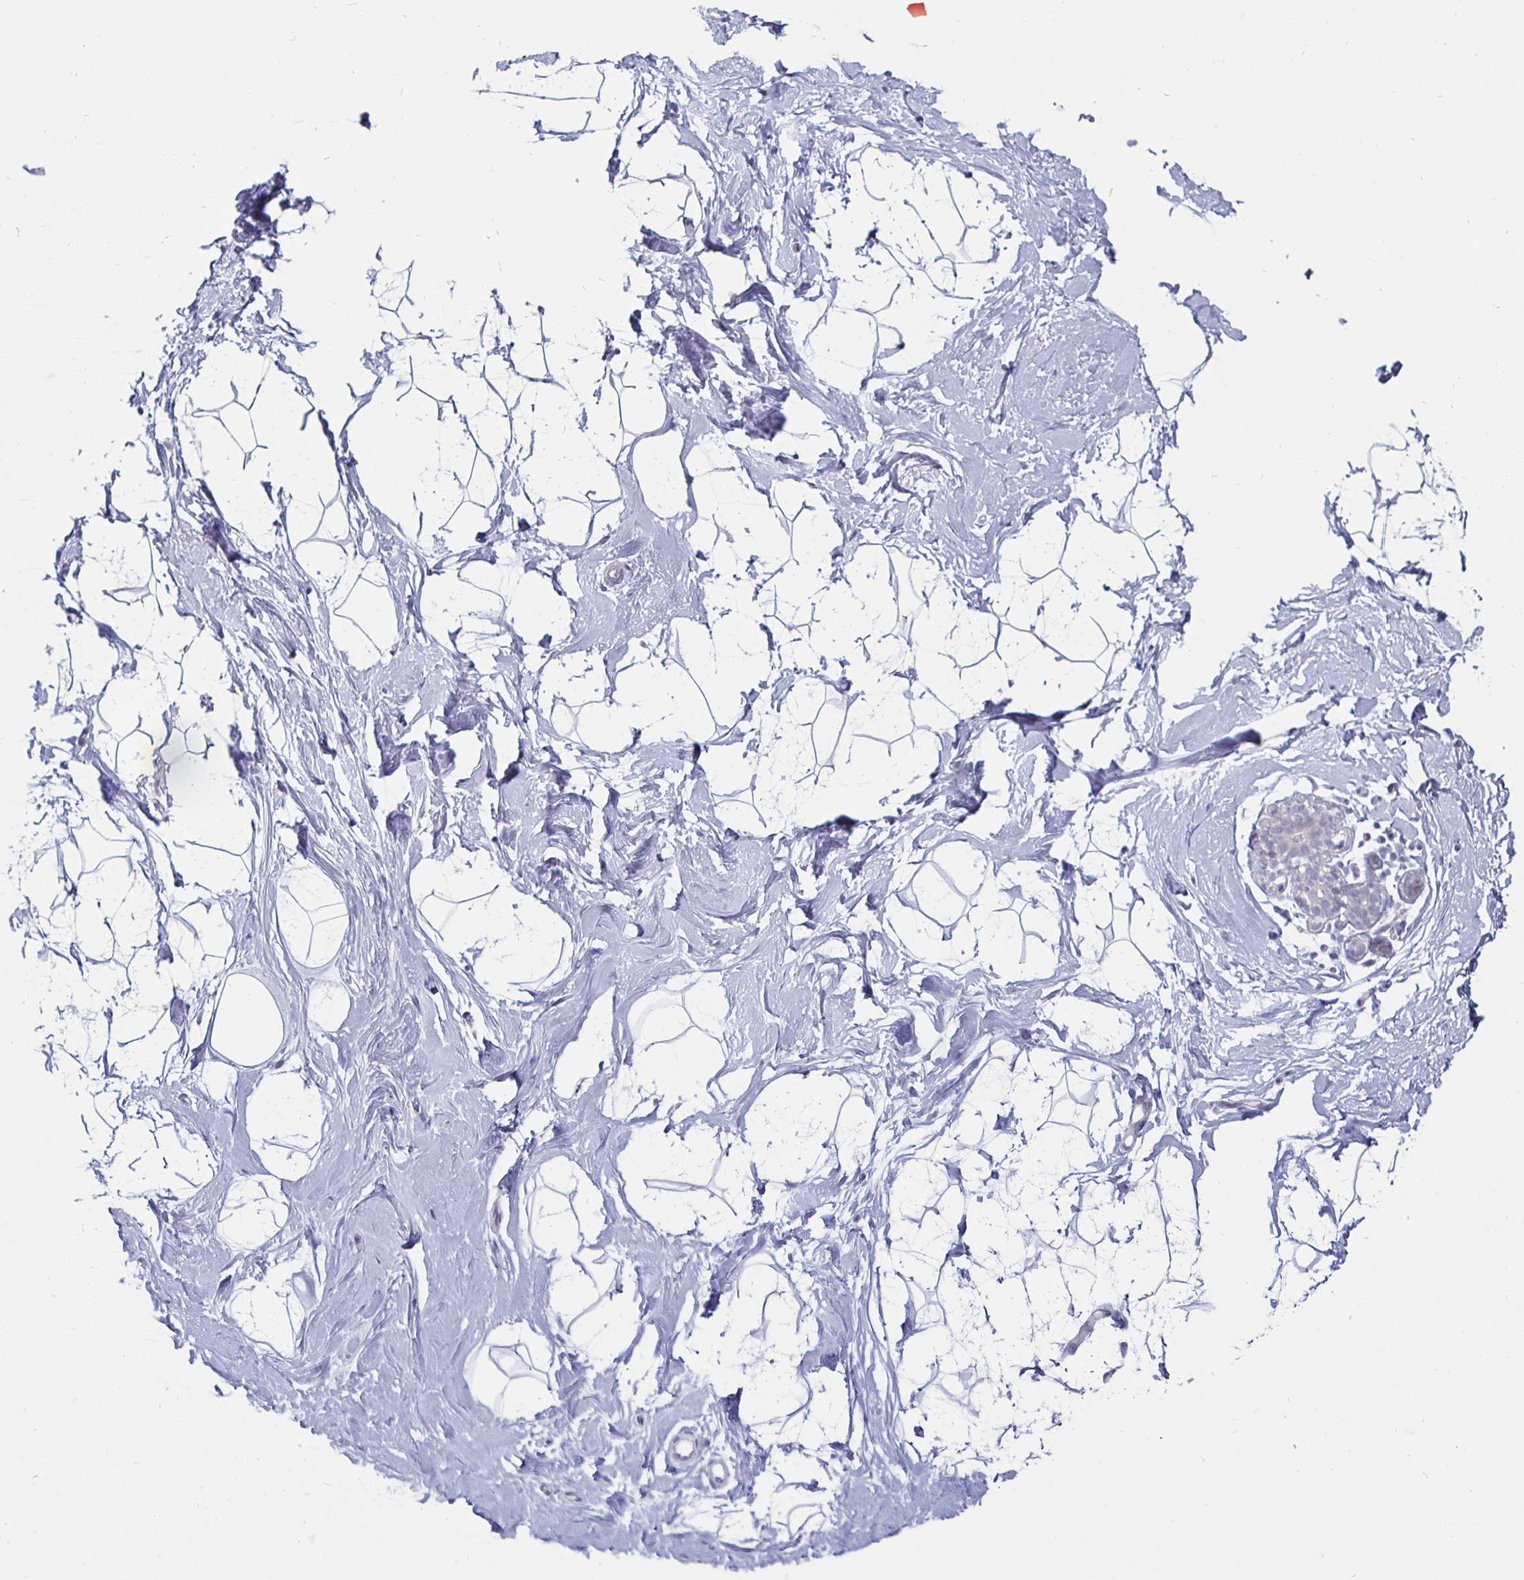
{"staining": {"intensity": "negative", "quantity": "none", "location": "none"}, "tissue": "breast", "cell_type": "Adipocytes", "image_type": "normal", "snomed": [{"axis": "morphology", "description": "Normal tissue, NOS"}, {"axis": "topography", "description": "Breast"}], "caption": "Immunohistochemistry micrograph of unremarkable breast: human breast stained with DAB reveals no significant protein staining in adipocytes.", "gene": "DMRTB1", "patient": {"sex": "female", "age": 32}}